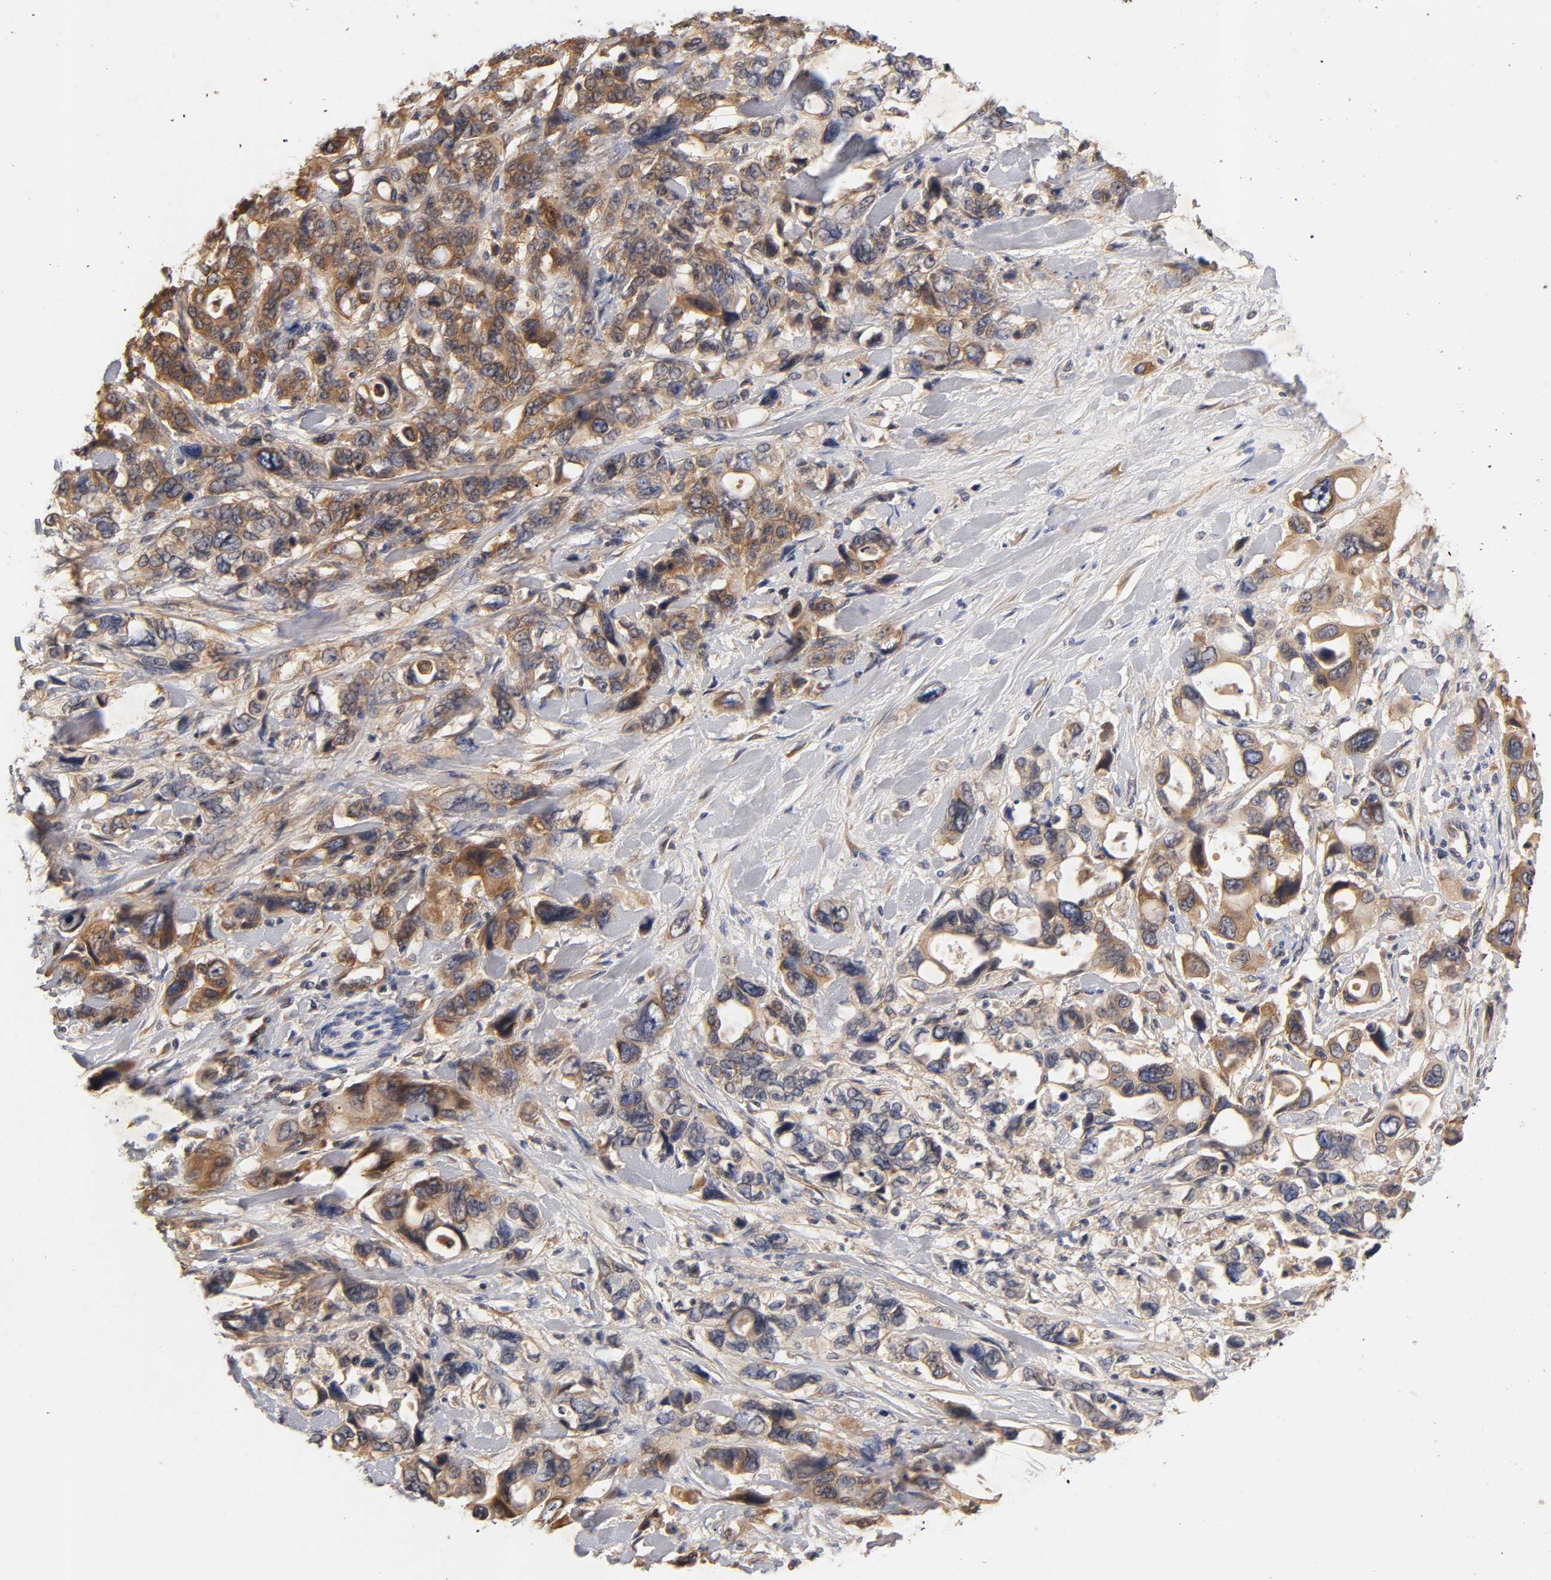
{"staining": {"intensity": "moderate", "quantity": ">75%", "location": "cytoplasmic/membranous"}, "tissue": "pancreatic cancer", "cell_type": "Tumor cells", "image_type": "cancer", "snomed": [{"axis": "morphology", "description": "Adenocarcinoma, NOS"}, {"axis": "topography", "description": "Pancreas"}], "caption": "There is medium levels of moderate cytoplasmic/membranous expression in tumor cells of pancreatic adenocarcinoma, as demonstrated by immunohistochemical staining (brown color).", "gene": "RPS29", "patient": {"sex": "male", "age": 46}}